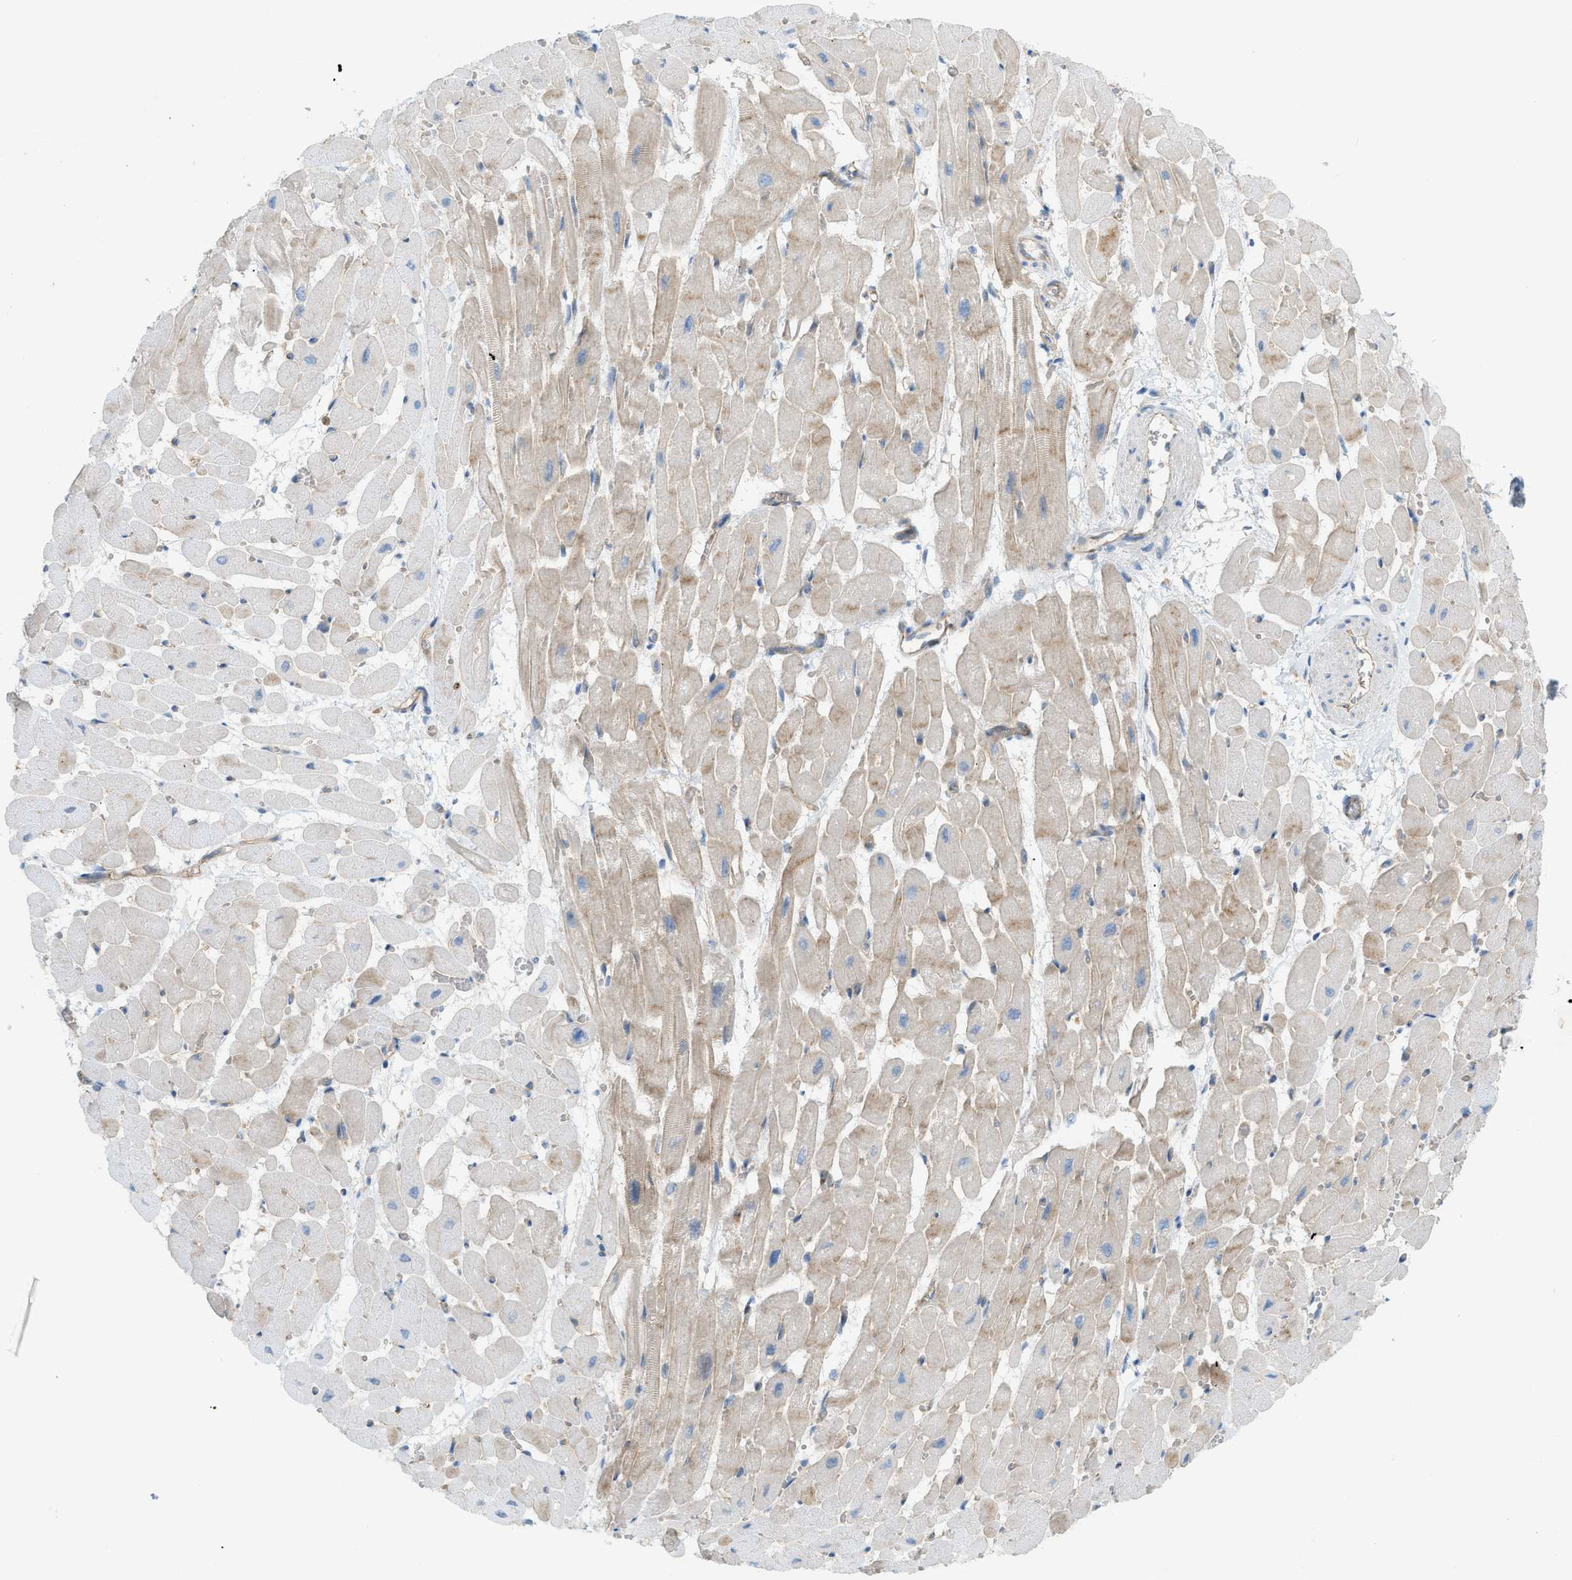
{"staining": {"intensity": "weak", "quantity": "25%-75%", "location": "cytoplasmic/membranous"}, "tissue": "heart muscle", "cell_type": "Cardiomyocytes", "image_type": "normal", "snomed": [{"axis": "morphology", "description": "Normal tissue, NOS"}, {"axis": "topography", "description": "Heart"}], "caption": "Immunohistochemical staining of benign heart muscle reveals low levels of weak cytoplasmic/membranous expression in about 25%-75% of cardiomyocytes.", "gene": "GRK6", "patient": {"sex": "male", "age": 45}}